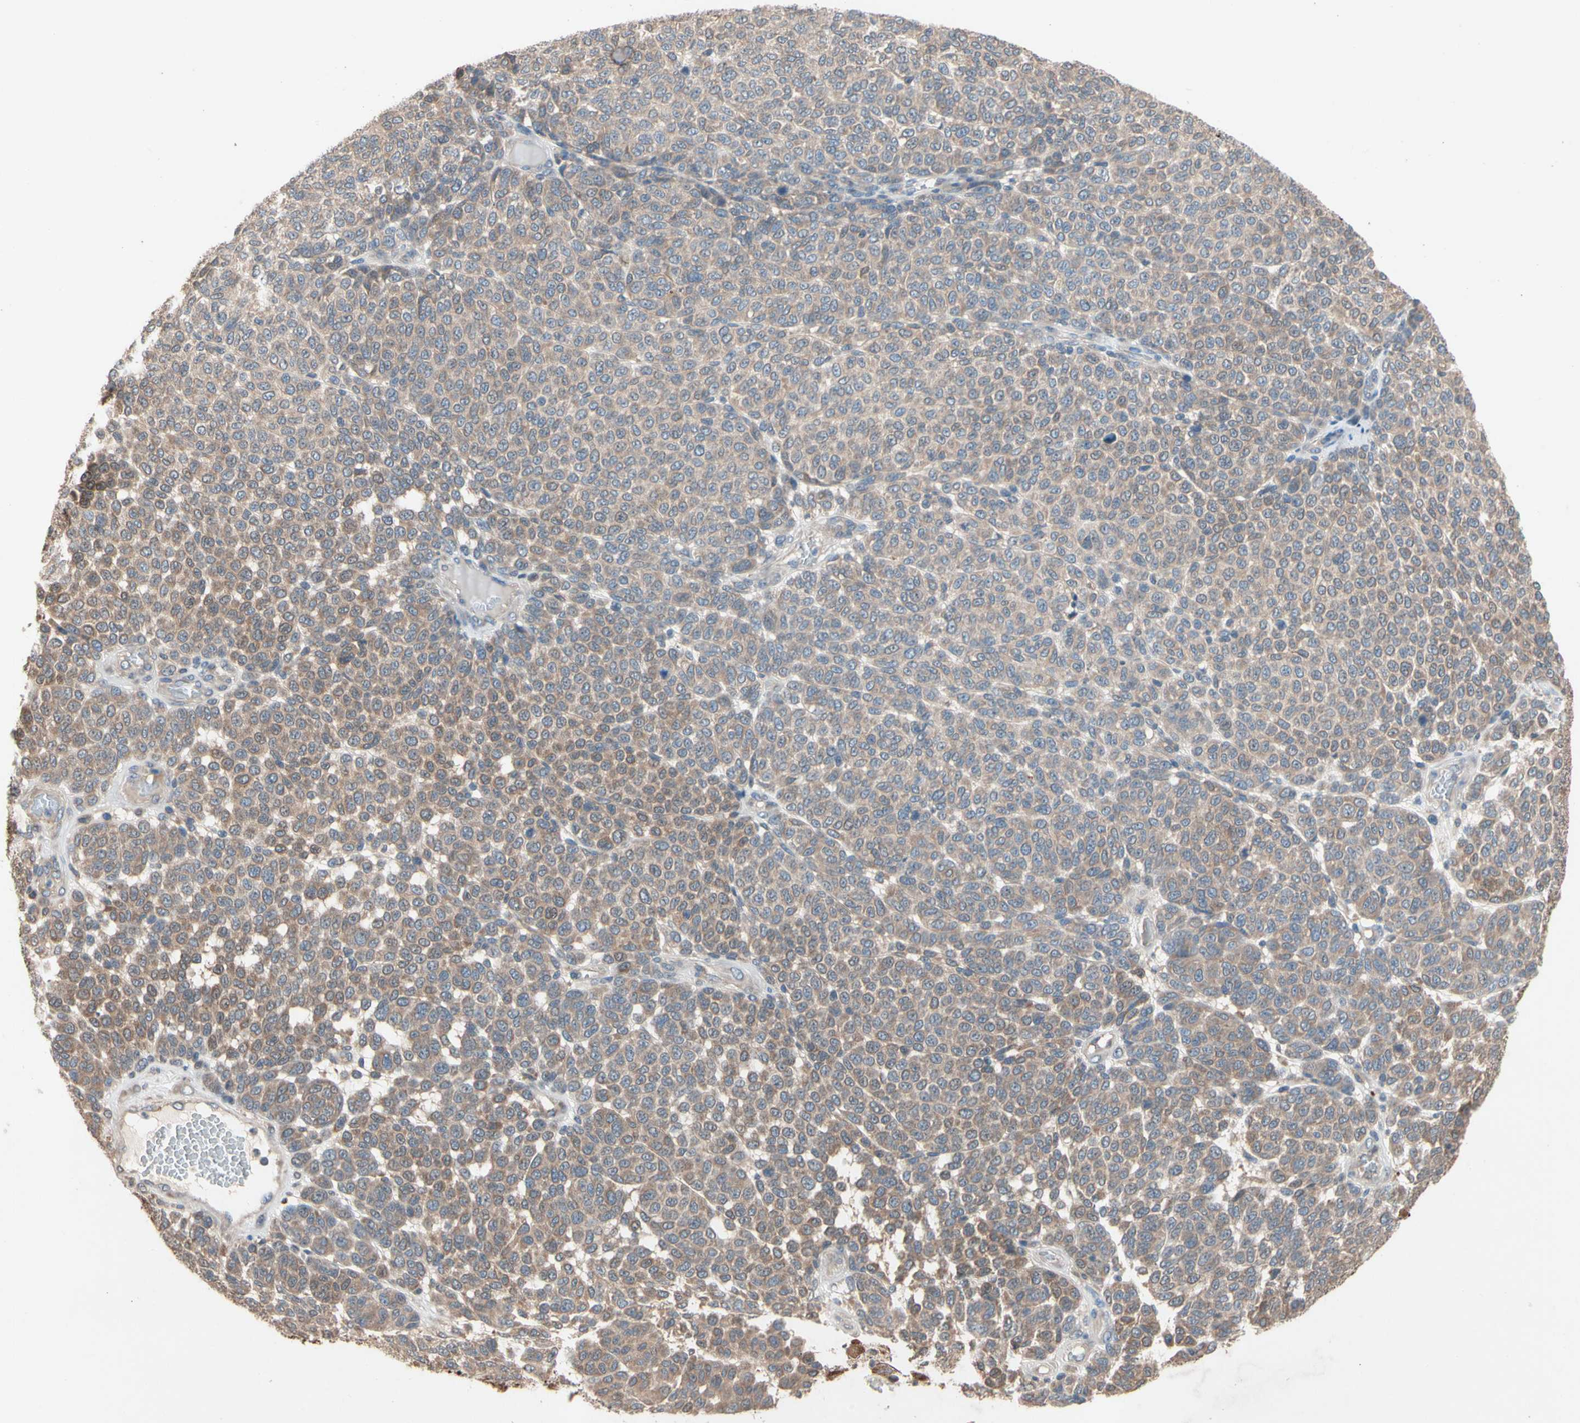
{"staining": {"intensity": "moderate", "quantity": ">75%", "location": "cytoplasmic/membranous"}, "tissue": "melanoma", "cell_type": "Tumor cells", "image_type": "cancer", "snomed": [{"axis": "morphology", "description": "Malignant melanoma, NOS"}, {"axis": "topography", "description": "Skin"}], "caption": "This micrograph exhibits malignant melanoma stained with IHC to label a protein in brown. The cytoplasmic/membranous of tumor cells show moderate positivity for the protein. Nuclei are counter-stained blue.", "gene": "PRDX4", "patient": {"sex": "male", "age": 59}}